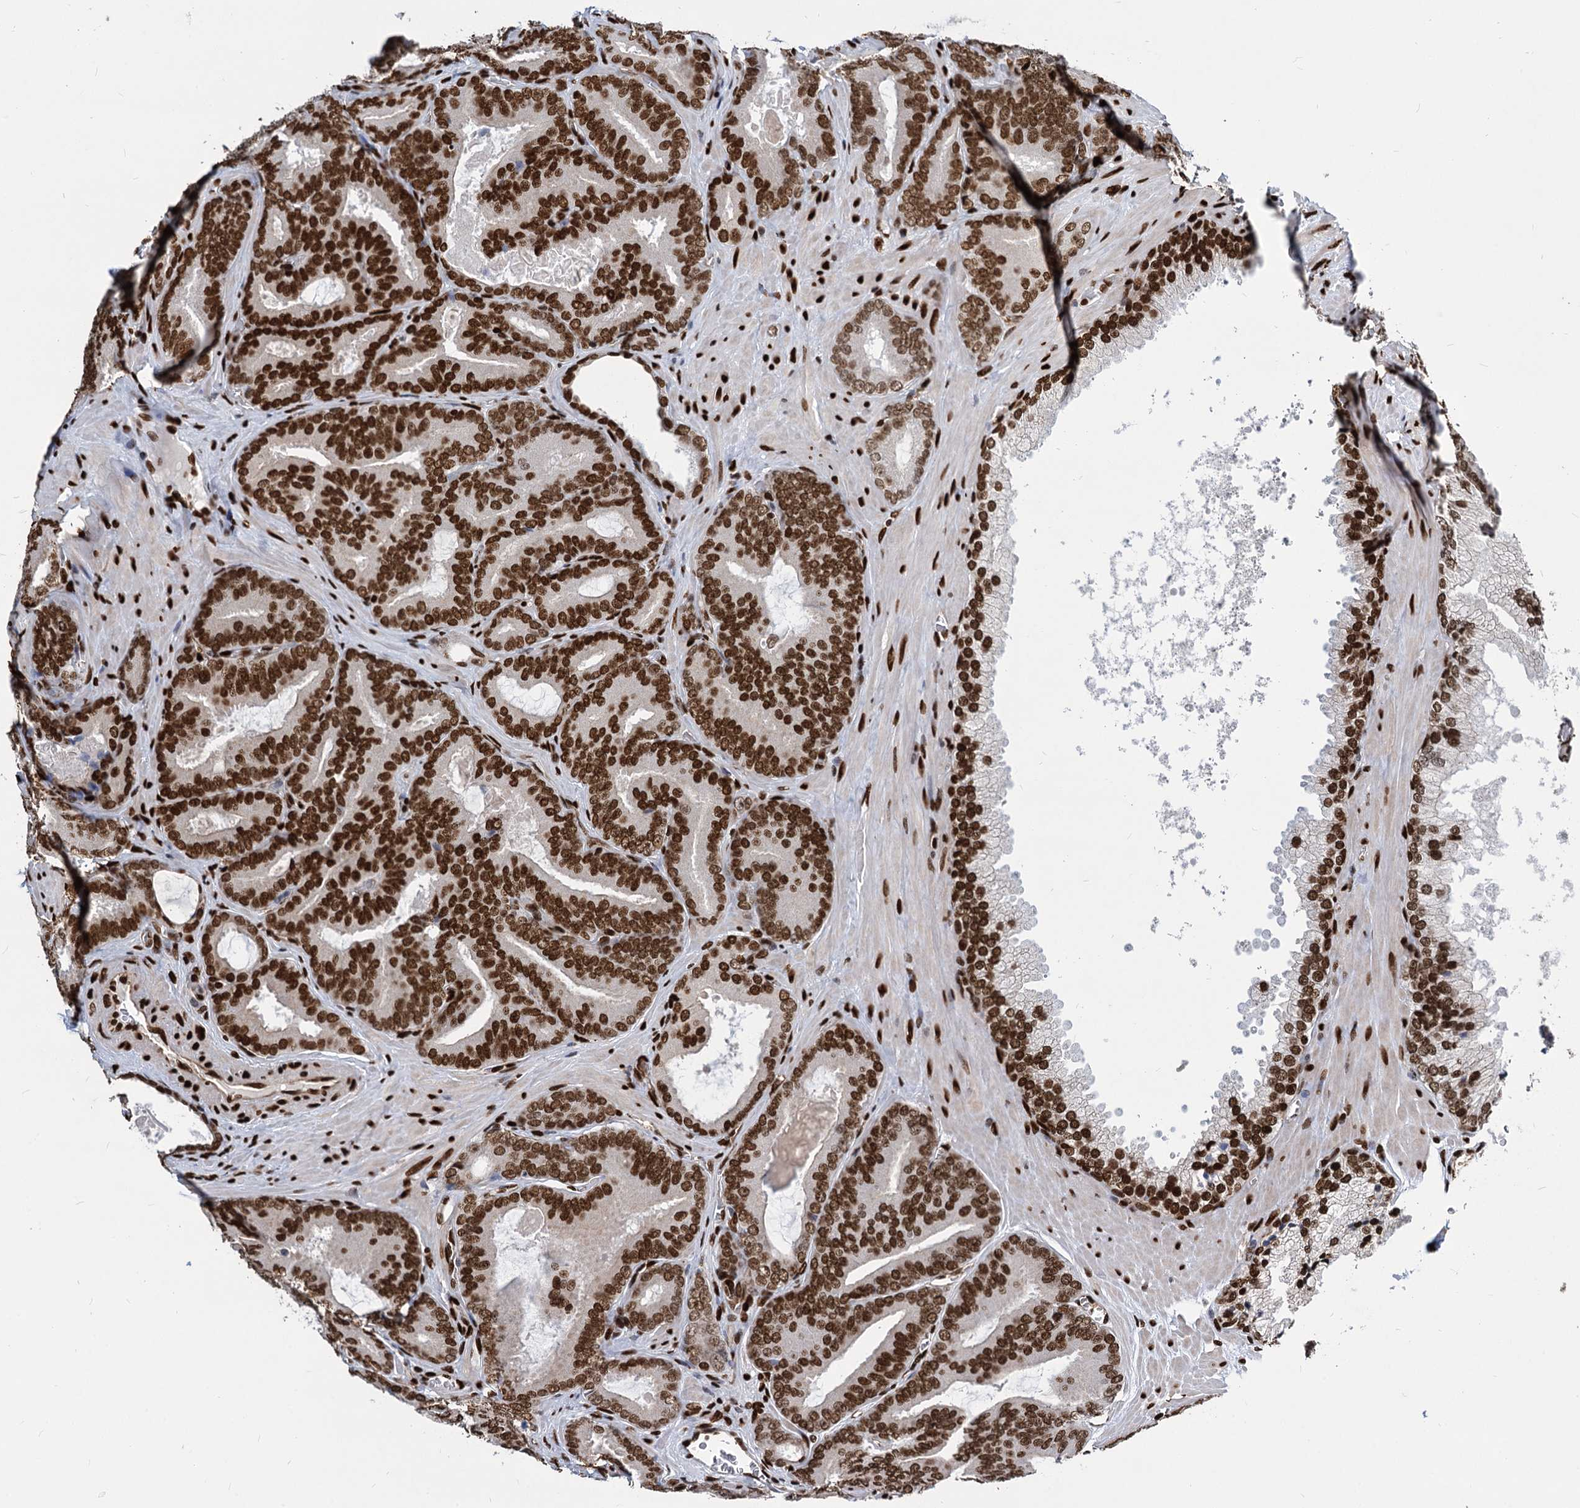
{"staining": {"intensity": "strong", "quantity": ">75%", "location": "nuclear"}, "tissue": "prostate cancer", "cell_type": "Tumor cells", "image_type": "cancer", "snomed": [{"axis": "morphology", "description": "Adenocarcinoma, High grade"}, {"axis": "topography", "description": "Prostate"}], "caption": "IHC image of prostate cancer (adenocarcinoma (high-grade)) stained for a protein (brown), which demonstrates high levels of strong nuclear expression in about >75% of tumor cells.", "gene": "MECP2", "patient": {"sex": "male", "age": 66}}